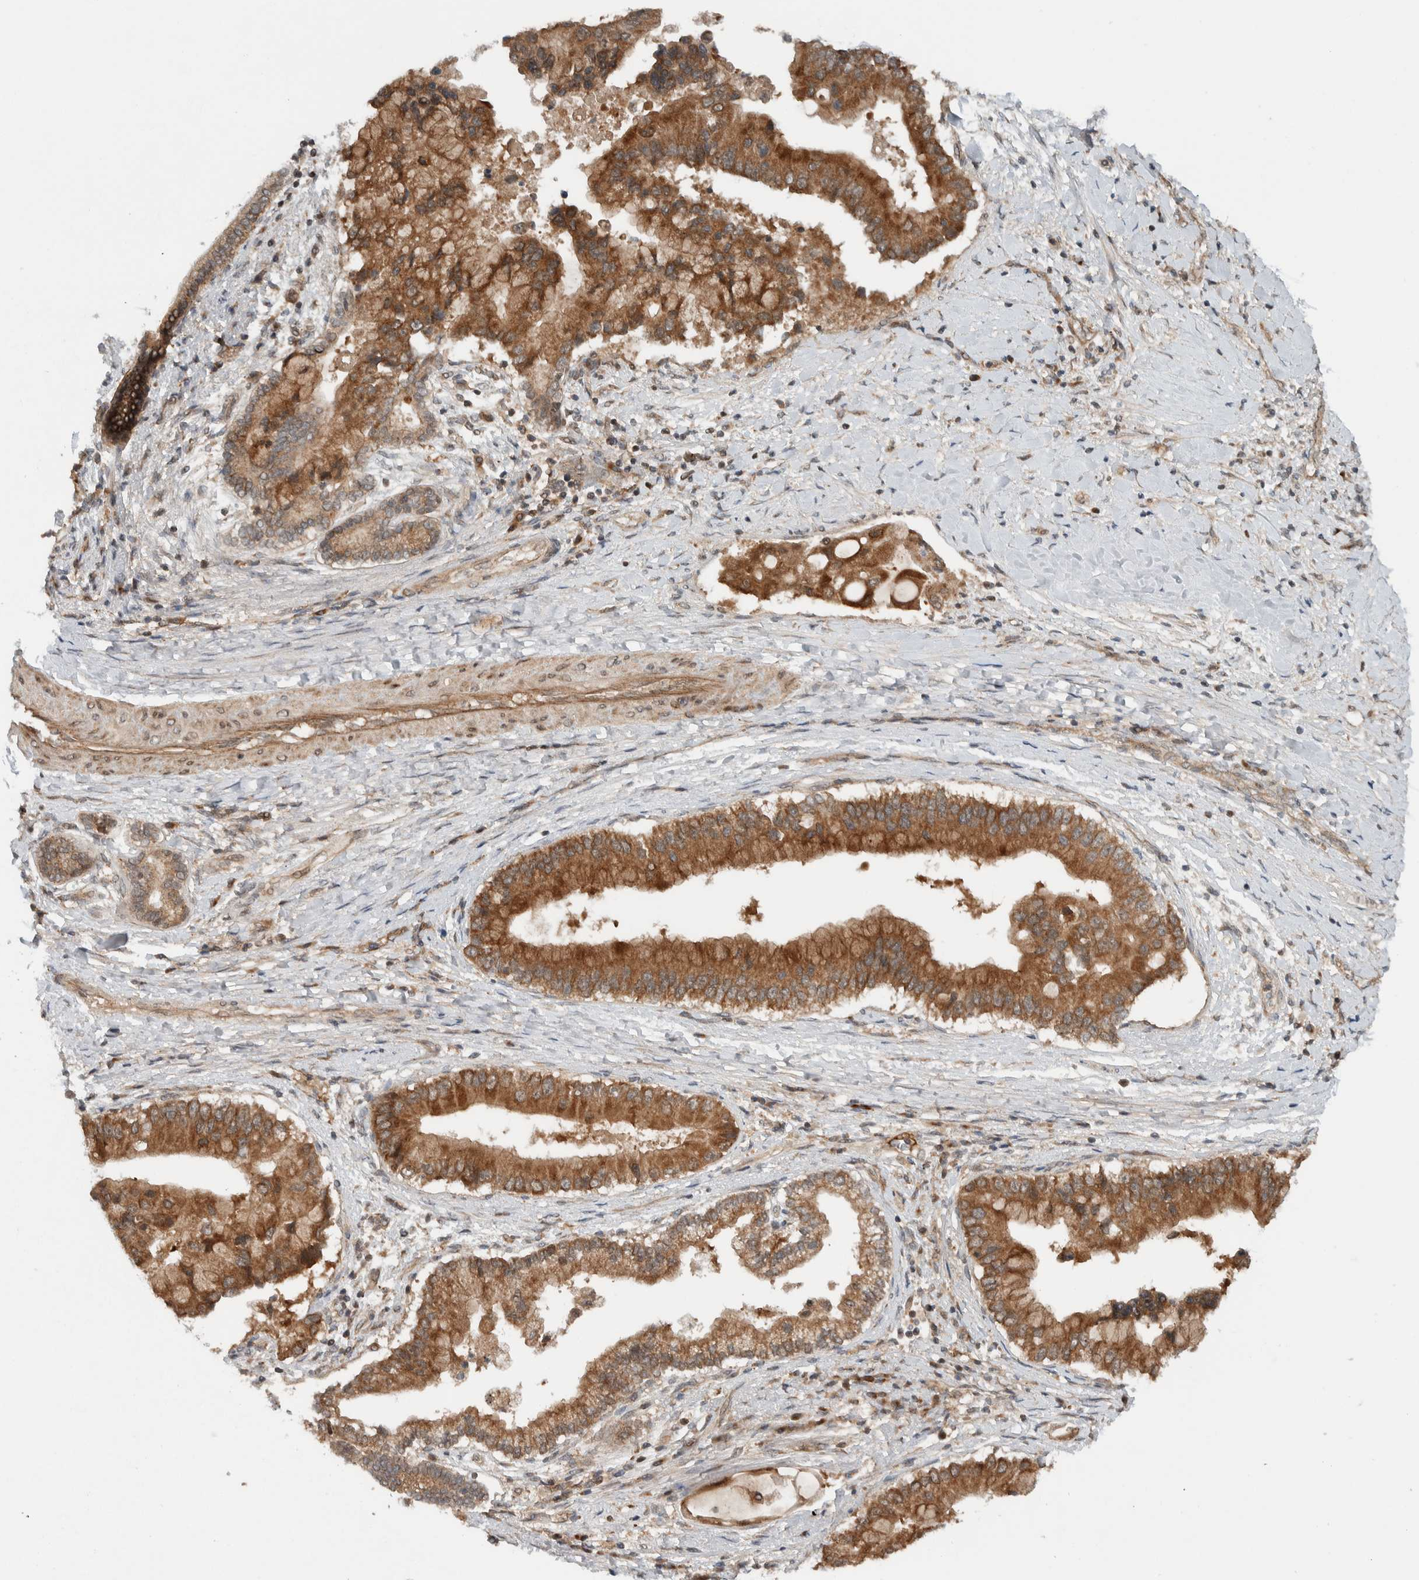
{"staining": {"intensity": "moderate", "quantity": ">75%", "location": "cytoplasmic/membranous"}, "tissue": "liver cancer", "cell_type": "Tumor cells", "image_type": "cancer", "snomed": [{"axis": "morphology", "description": "Cholangiocarcinoma"}, {"axis": "topography", "description": "Liver"}], "caption": "Moderate cytoplasmic/membranous protein positivity is present in approximately >75% of tumor cells in liver cancer.", "gene": "KLHL6", "patient": {"sex": "male", "age": 50}}